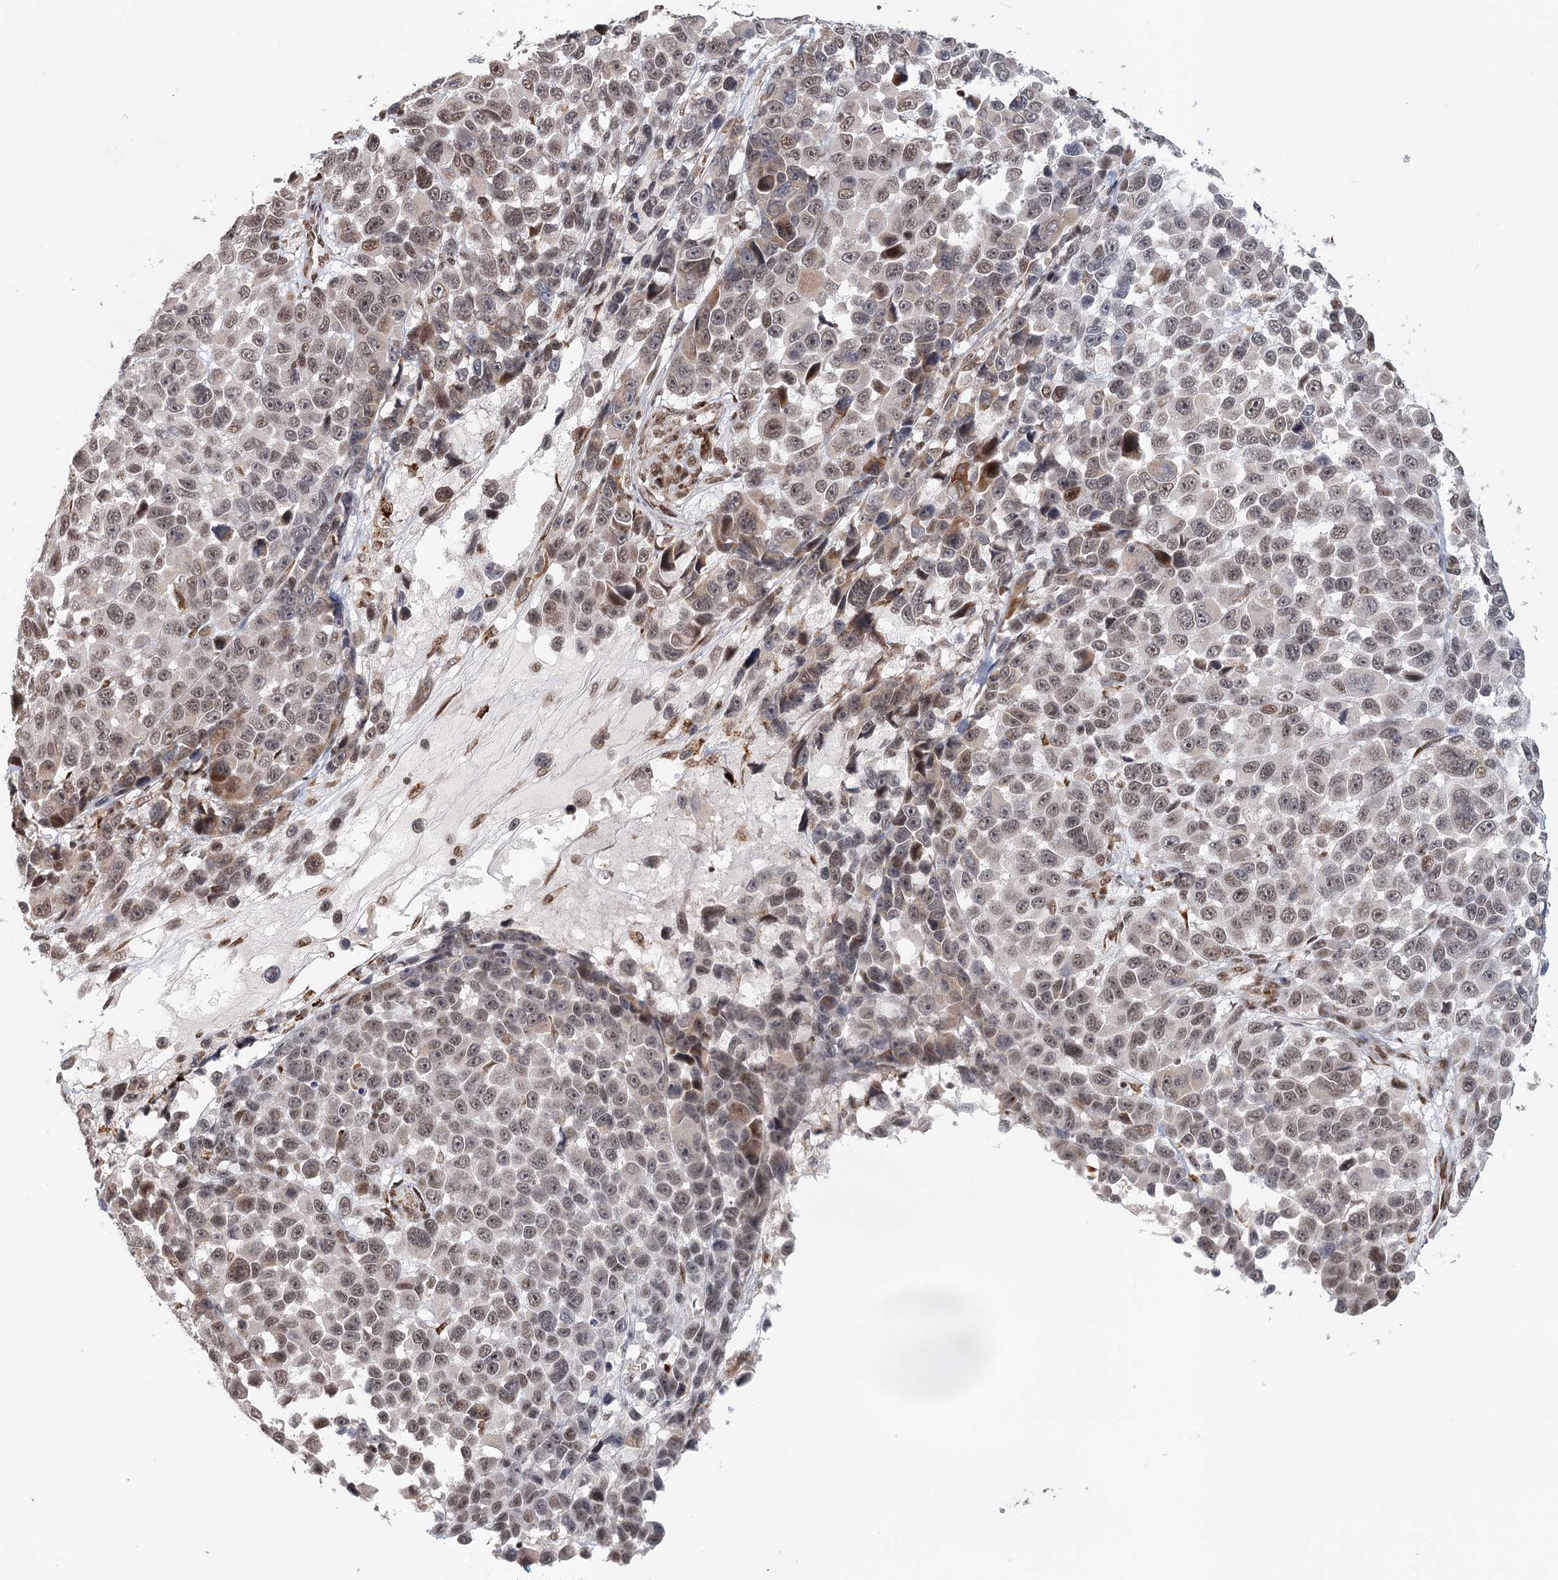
{"staining": {"intensity": "weak", "quantity": ">75%", "location": "nuclear"}, "tissue": "melanoma", "cell_type": "Tumor cells", "image_type": "cancer", "snomed": [{"axis": "morphology", "description": "Malignant melanoma, NOS"}, {"axis": "topography", "description": "Skin"}], "caption": "Melanoma stained with a protein marker displays weak staining in tumor cells.", "gene": "BNIP5", "patient": {"sex": "male", "age": 53}}